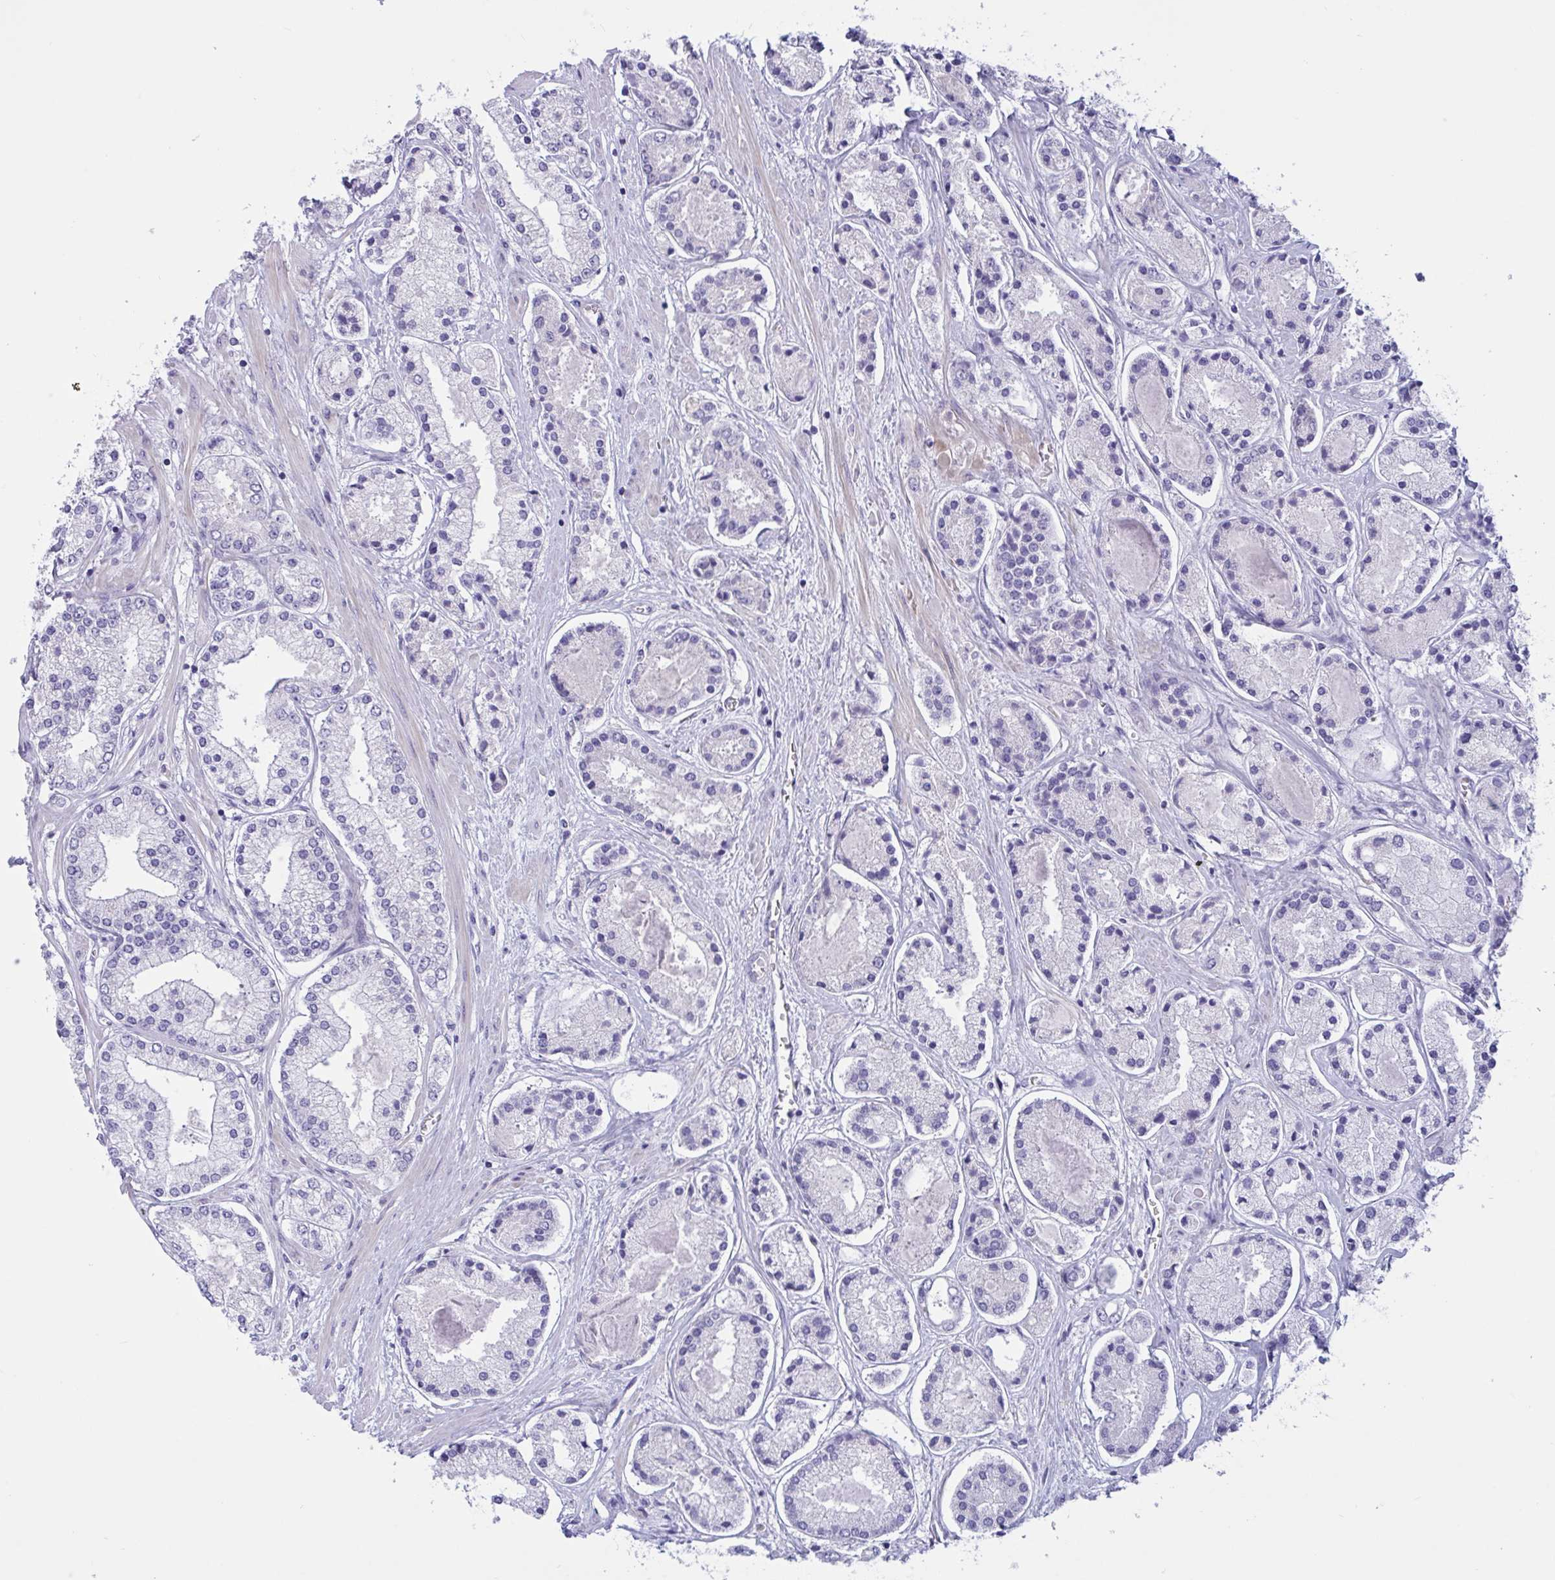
{"staining": {"intensity": "negative", "quantity": "none", "location": "none"}, "tissue": "prostate cancer", "cell_type": "Tumor cells", "image_type": "cancer", "snomed": [{"axis": "morphology", "description": "Adenocarcinoma, High grade"}, {"axis": "topography", "description": "Prostate"}], "caption": "IHC image of neoplastic tissue: human prostate adenocarcinoma (high-grade) stained with DAB demonstrates no significant protein positivity in tumor cells. (DAB immunohistochemistry, high magnification).", "gene": "OXLD1", "patient": {"sex": "male", "age": 67}}